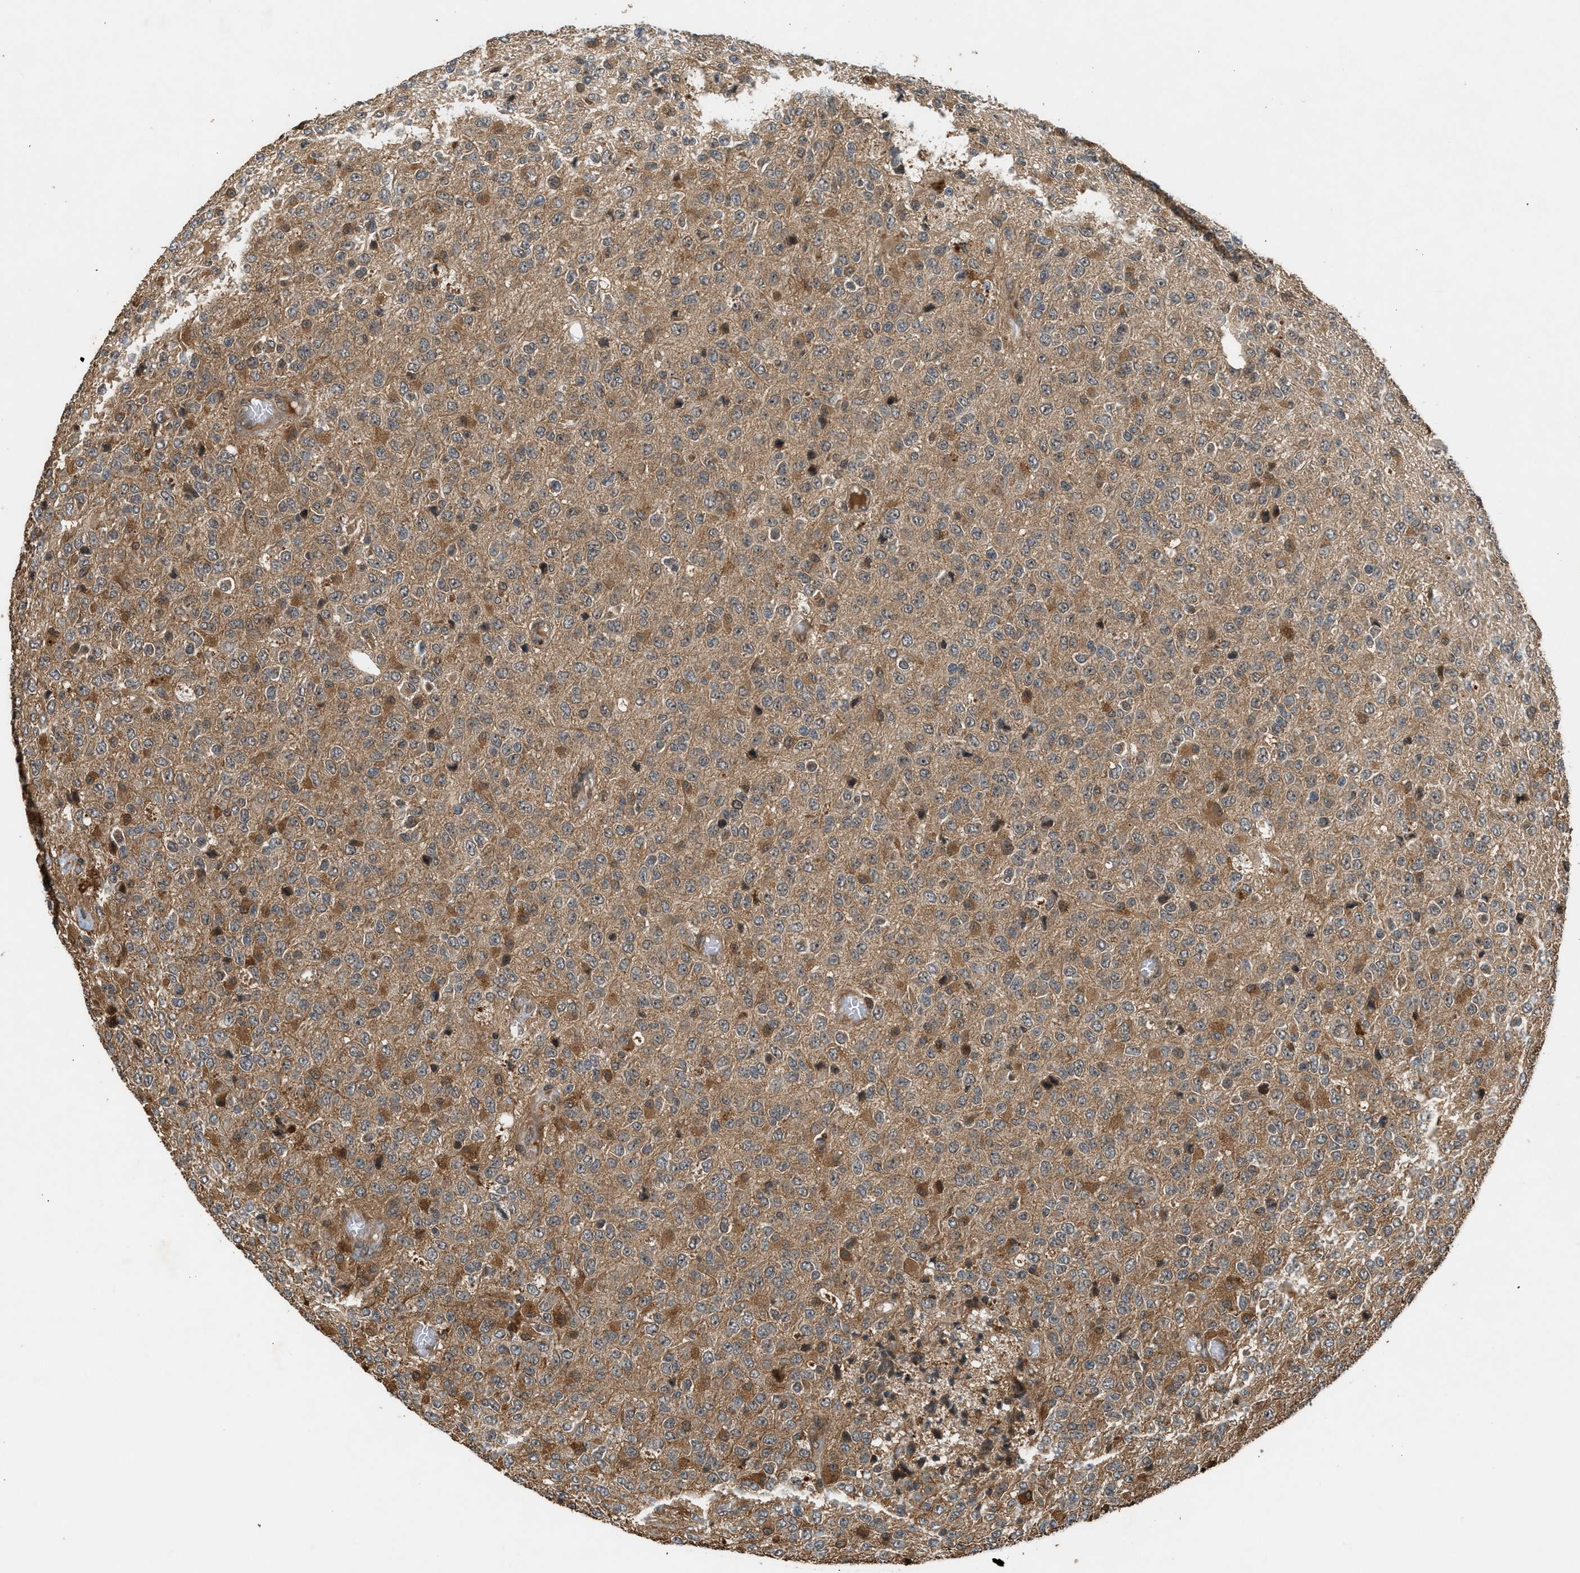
{"staining": {"intensity": "moderate", "quantity": ">75%", "location": "cytoplasmic/membranous"}, "tissue": "glioma", "cell_type": "Tumor cells", "image_type": "cancer", "snomed": [{"axis": "morphology", "description": "Glioma, malignant, High grade"}, {"axis": "topography", "description": "pancreas cauda"}], "caption": "Approximately >75% of tumor cells in human glioma demonstrate moderate cytoplasmic/membranous protein staining as visualized by brown immunohistochemical staining.", "gene": "TXNL1", "patient": {"sex": "male", "age": 60}}